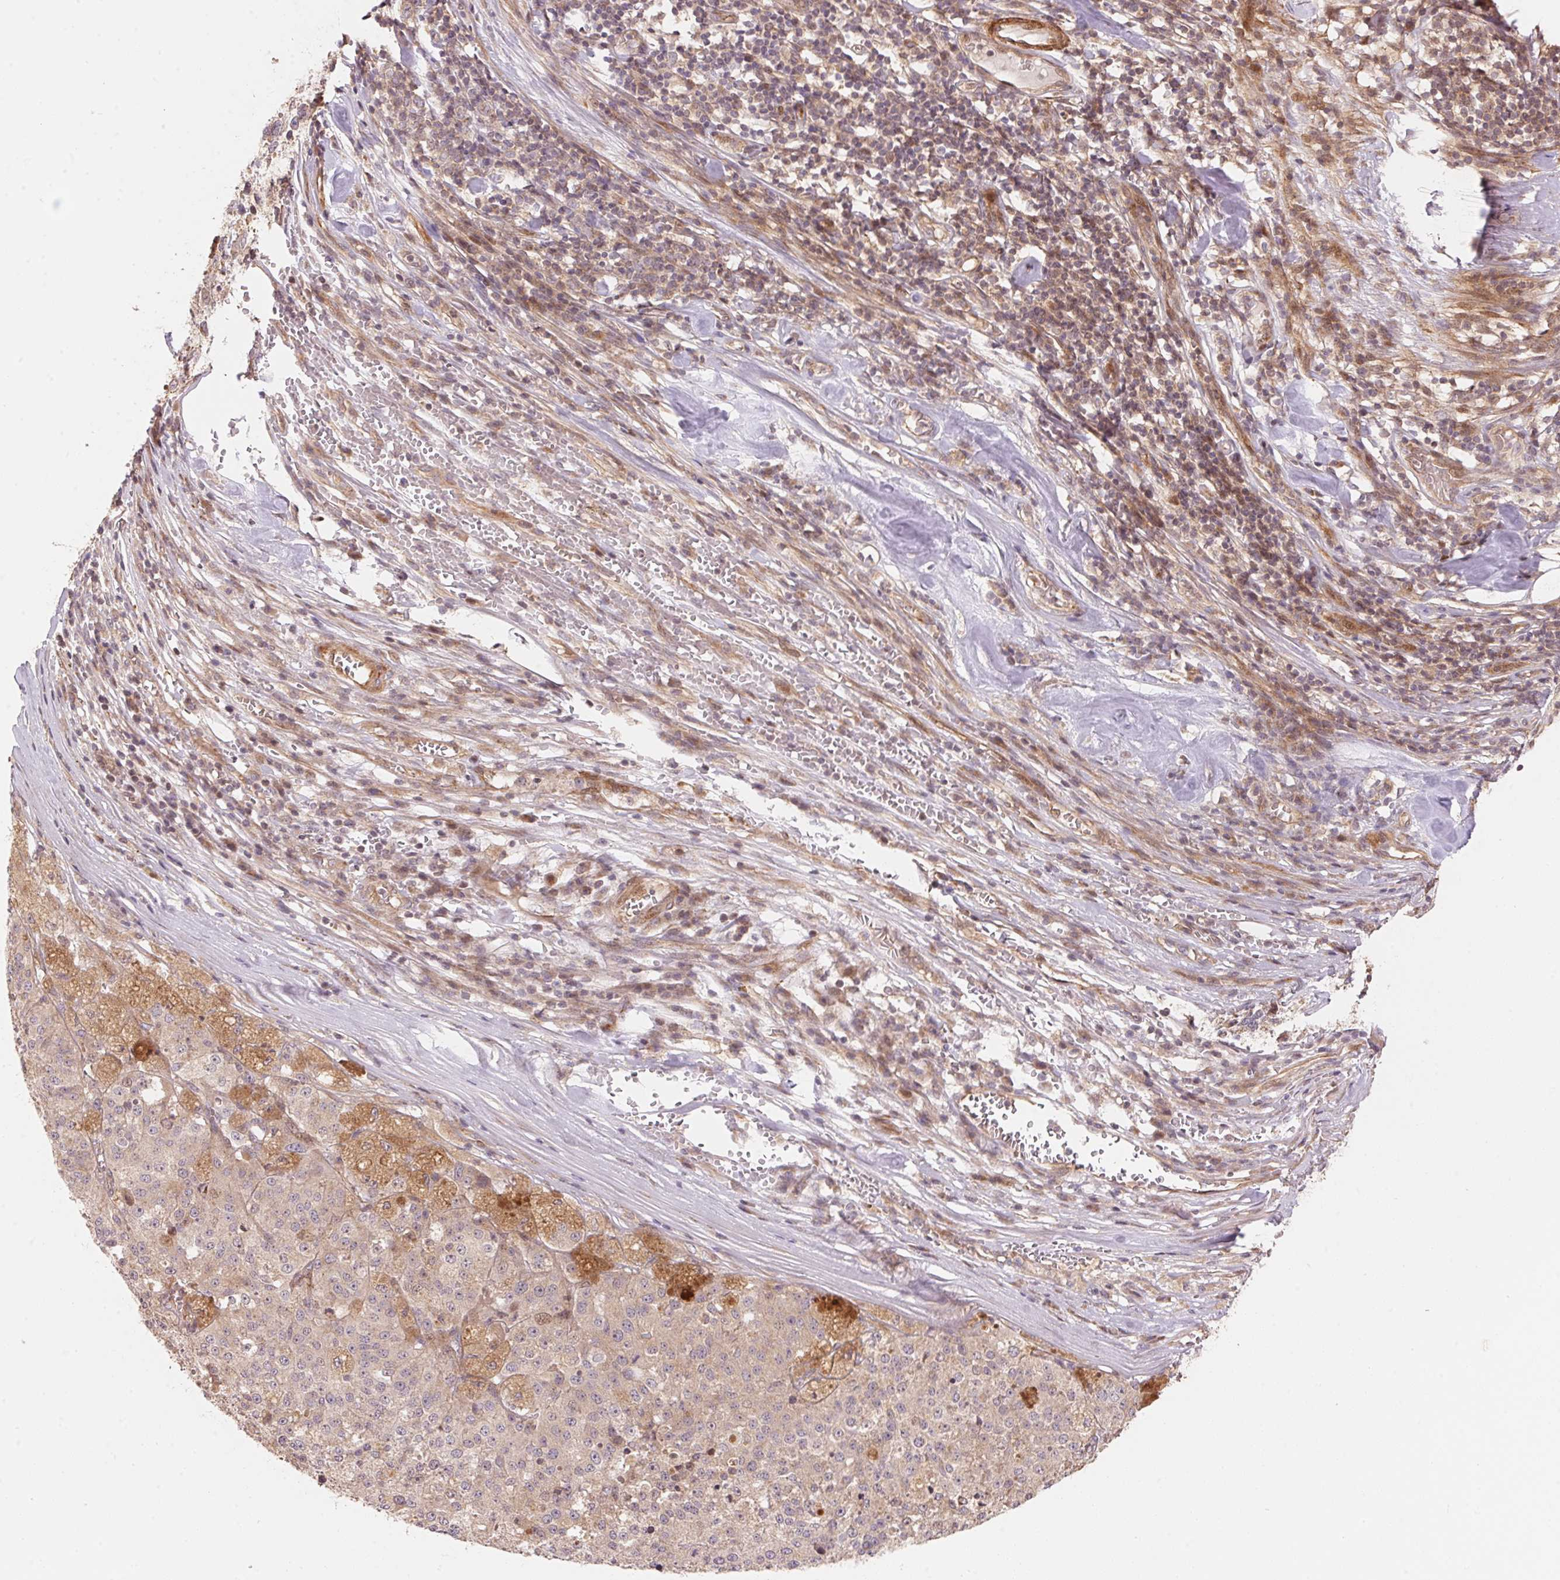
{"staining": {"intensity": "negative", "quantity": "none", "location": "none"}, "tissue": "melanoma", "cell_type": "Tumor cells", "image_type": "cancer", "snomed": [{"axis": "morphology", "description": "Malignant melanoma, Metastatic site"}, {"axis": "topography", "description": "Lymph node"}], "caption": "Immunohistochemistry (IHC) of human malignant melanoma (metastatic site) reveals no expression in tumor cells.", "gene": "TNIP2", "patient": {"sex": "female", "age": 64}}